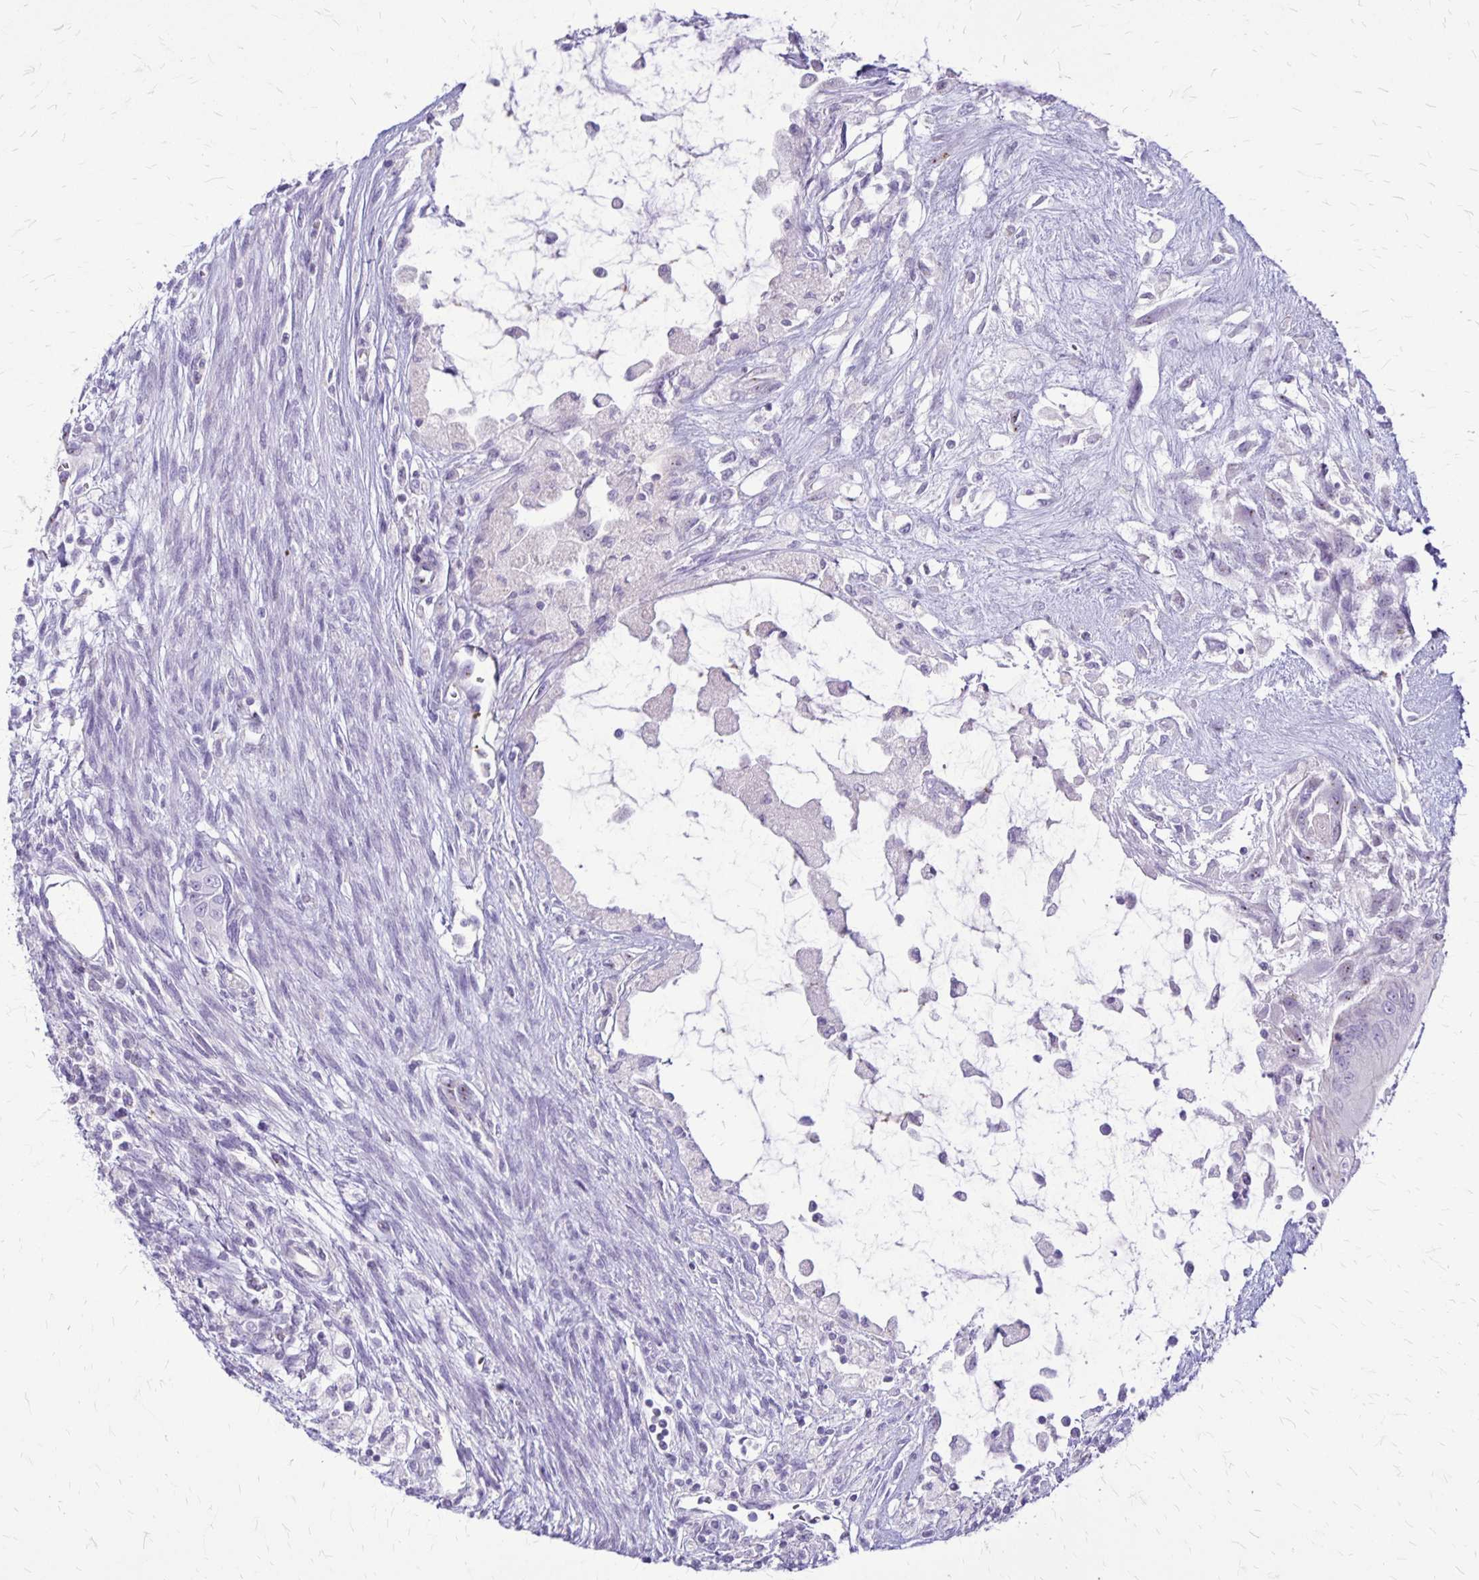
{"staining": {"intensity": "negative", "quantity": "none", "location": "none"}, "tissue": "testis cancer", "cell_type": "Tumor cells", "image_type": "cancer", "snomed": [{"axis": "morphology", "description": "Carcinoma, Embryonal, NOS"}, {"axis": "topography", "description": "Testis"}], "caption": "Tumor cells show no significant protein expression in testis embryonal carcinoma.", "gene": "GP9", "patient": {"sex": "male", "age": 37}}